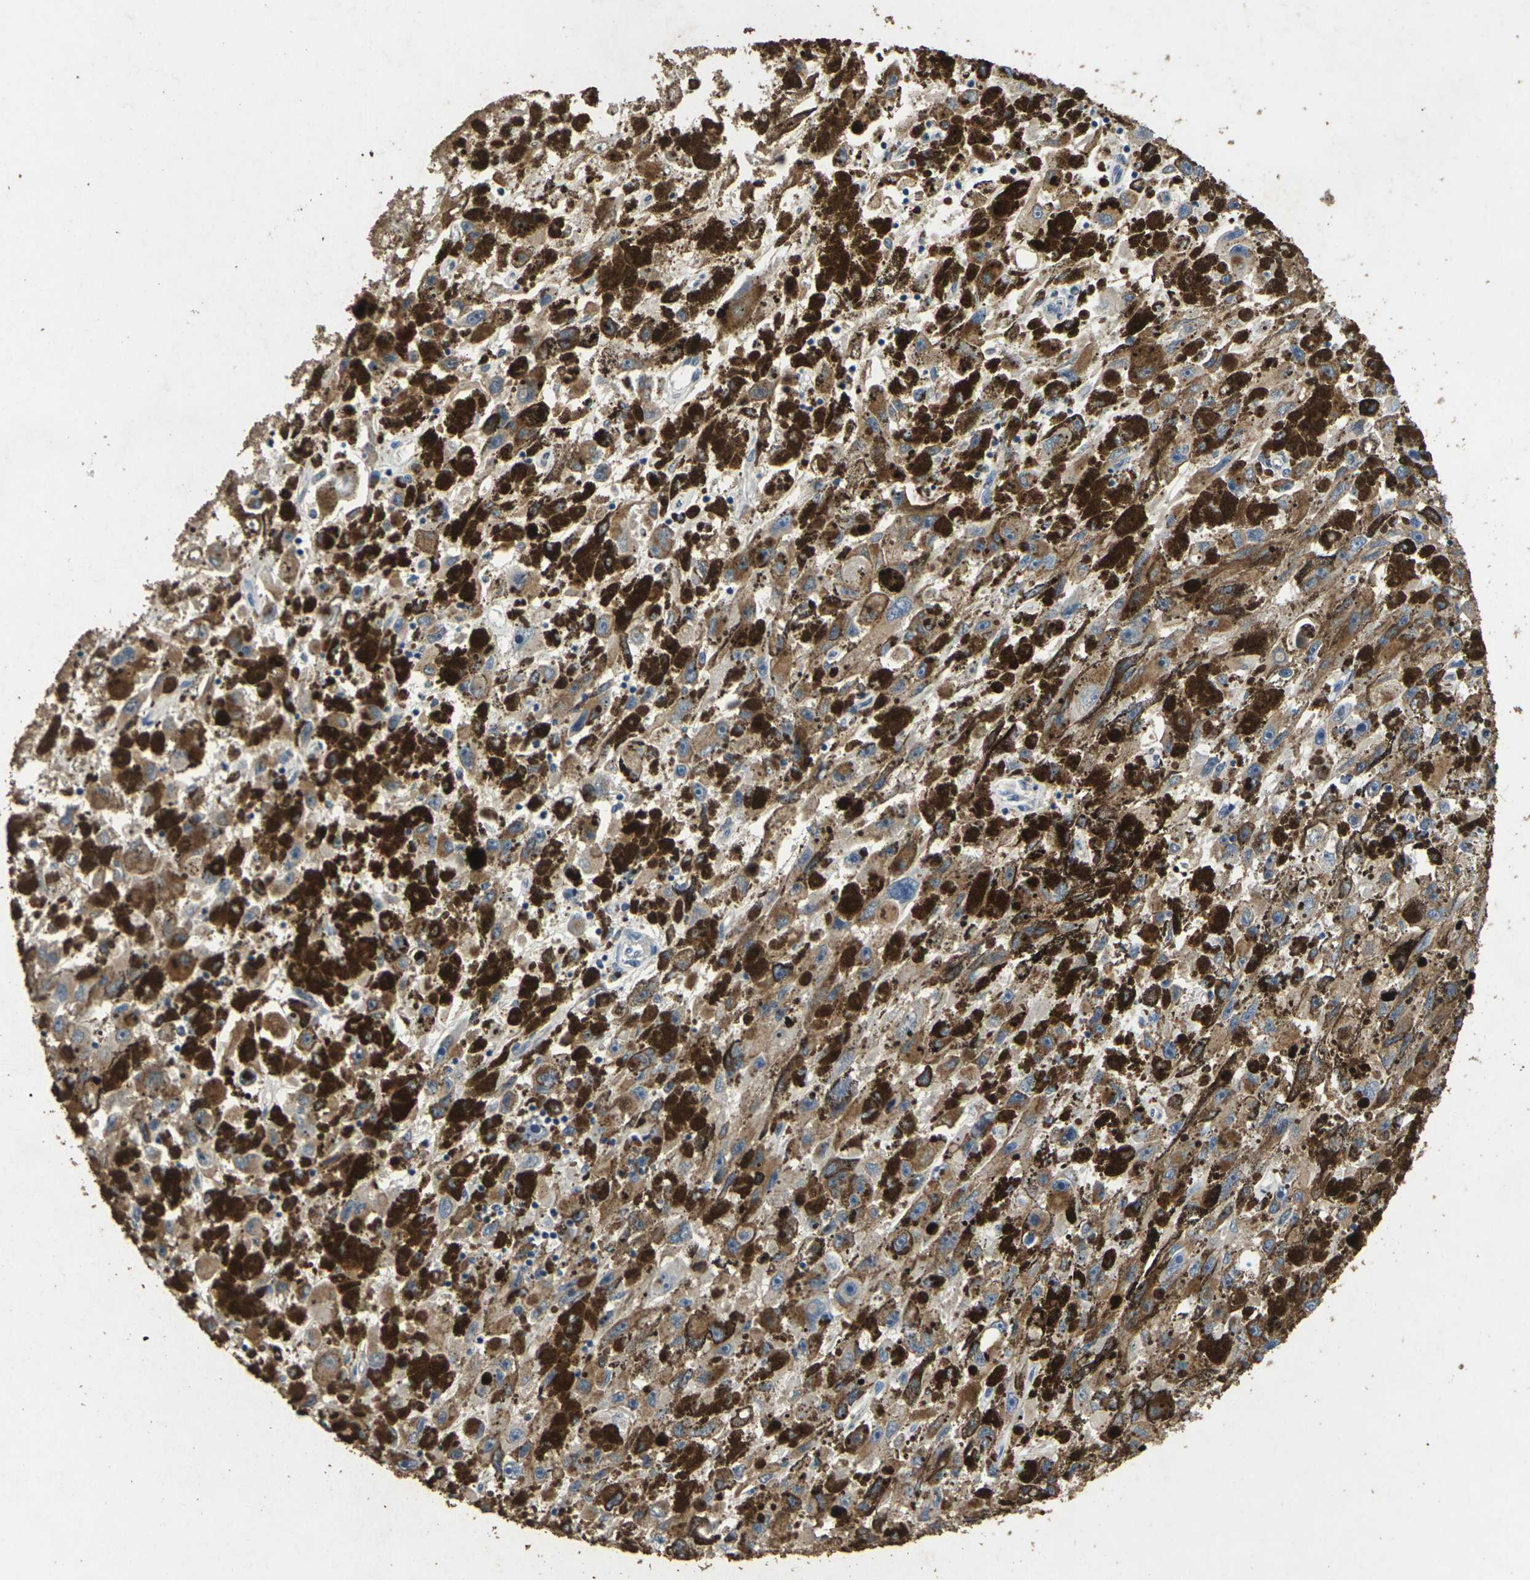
{"staining": {"intensity": "moderate", "quantity": ">75%", "location": "cytoplasmic/membranous"}, "tissue": "melanoma", "cell_type": "Tumor cells", "image_type": "cancer", "snomed": [{"axis": "morphology", "description": "Malignant melanoma, NOS"}, {"axis": "topography", "description": "Skin"}], "caption": "Melanoma stained with a protein marker shows moderate staining in tumor cells.", "gene": "SCNN1A", "patient": {"sex": "female", "age": 104}}